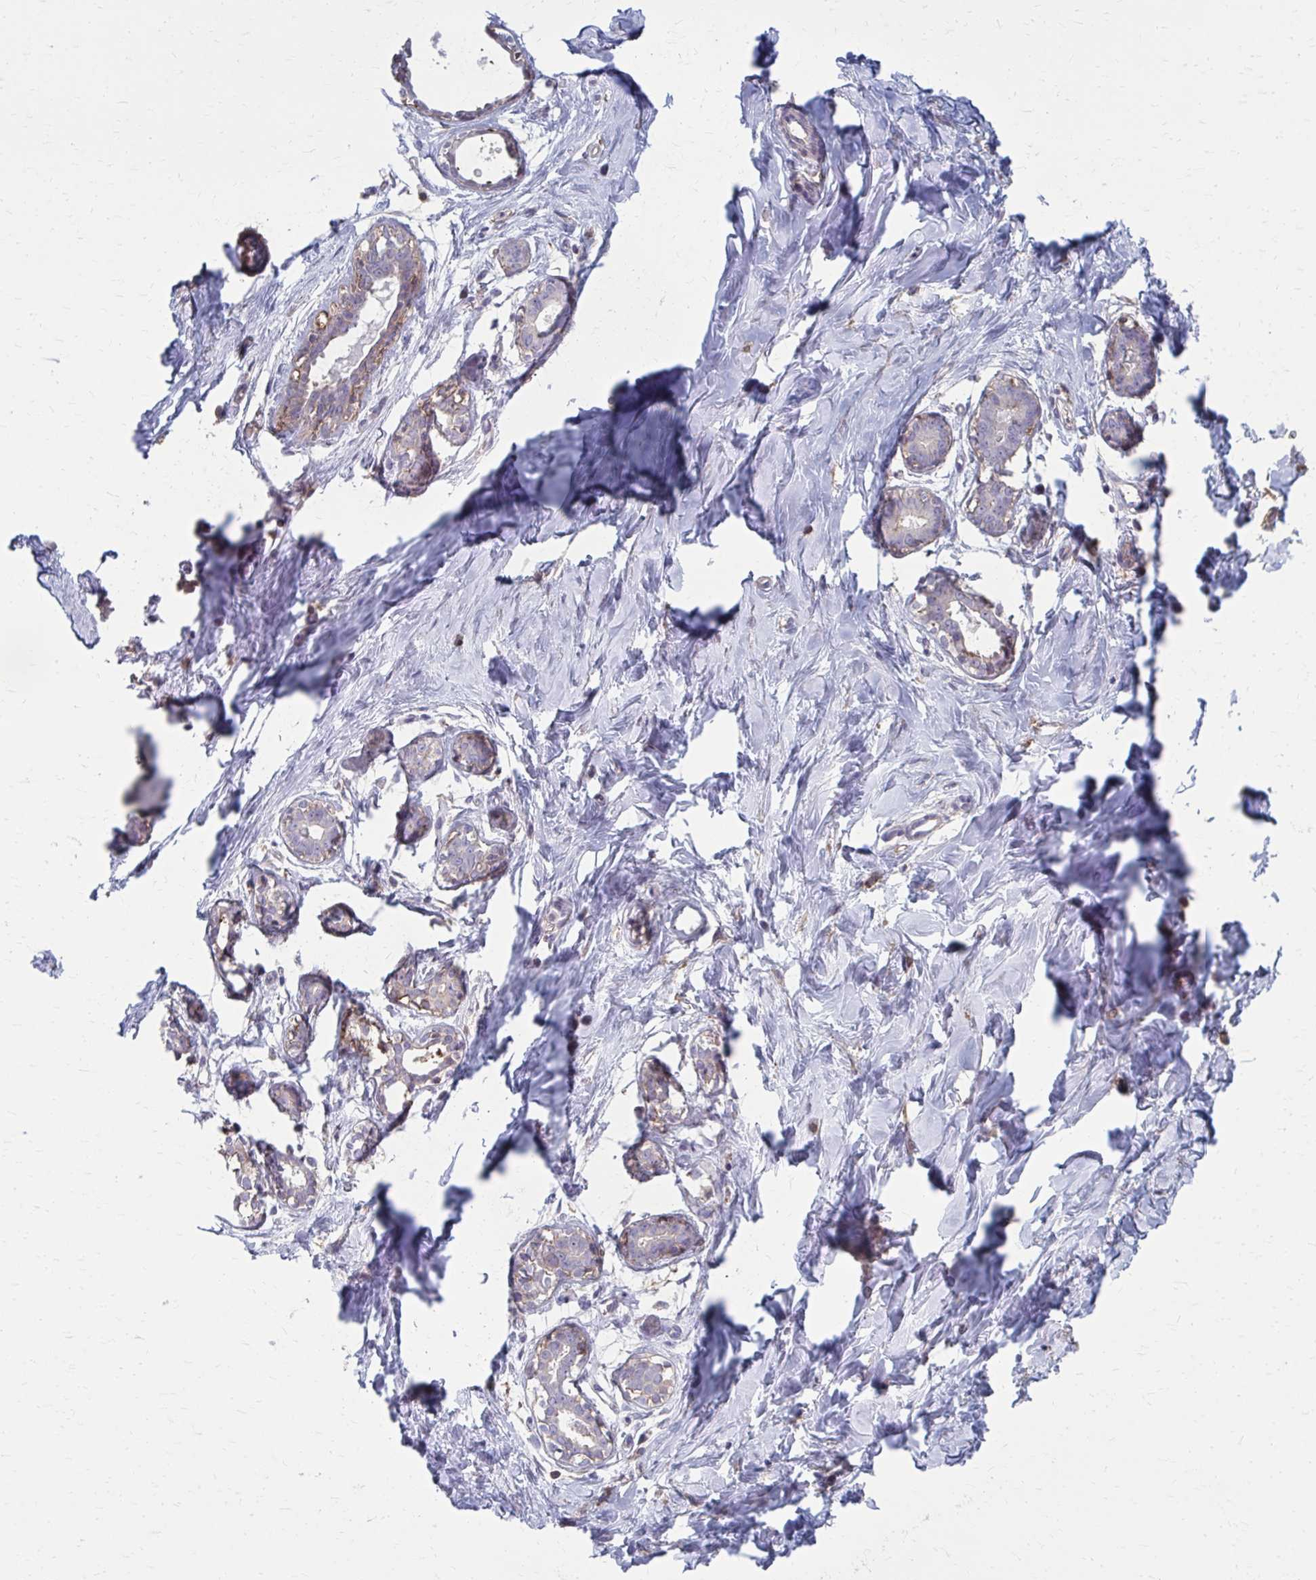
{"staining": {"intensity": "negative", "quantity": "none", "location": "none"}, "tissue": "breast", "cell_type": "Adipocytes", "image_type": "normal", "snomed": [{"axis": "morphology", "description": "Normal tissue, NOS"}, {"axis": "topography", "description": "Breast"}], "caption": "Immunohistochemistry (IHC) photomicrograph of benign breast stained for a protein (brown), which demonstrates no expression in adipocytes. Nuclei are stained in blue.", "gene": "MMP14", "patient": {"sex": "female", "age": 27}}